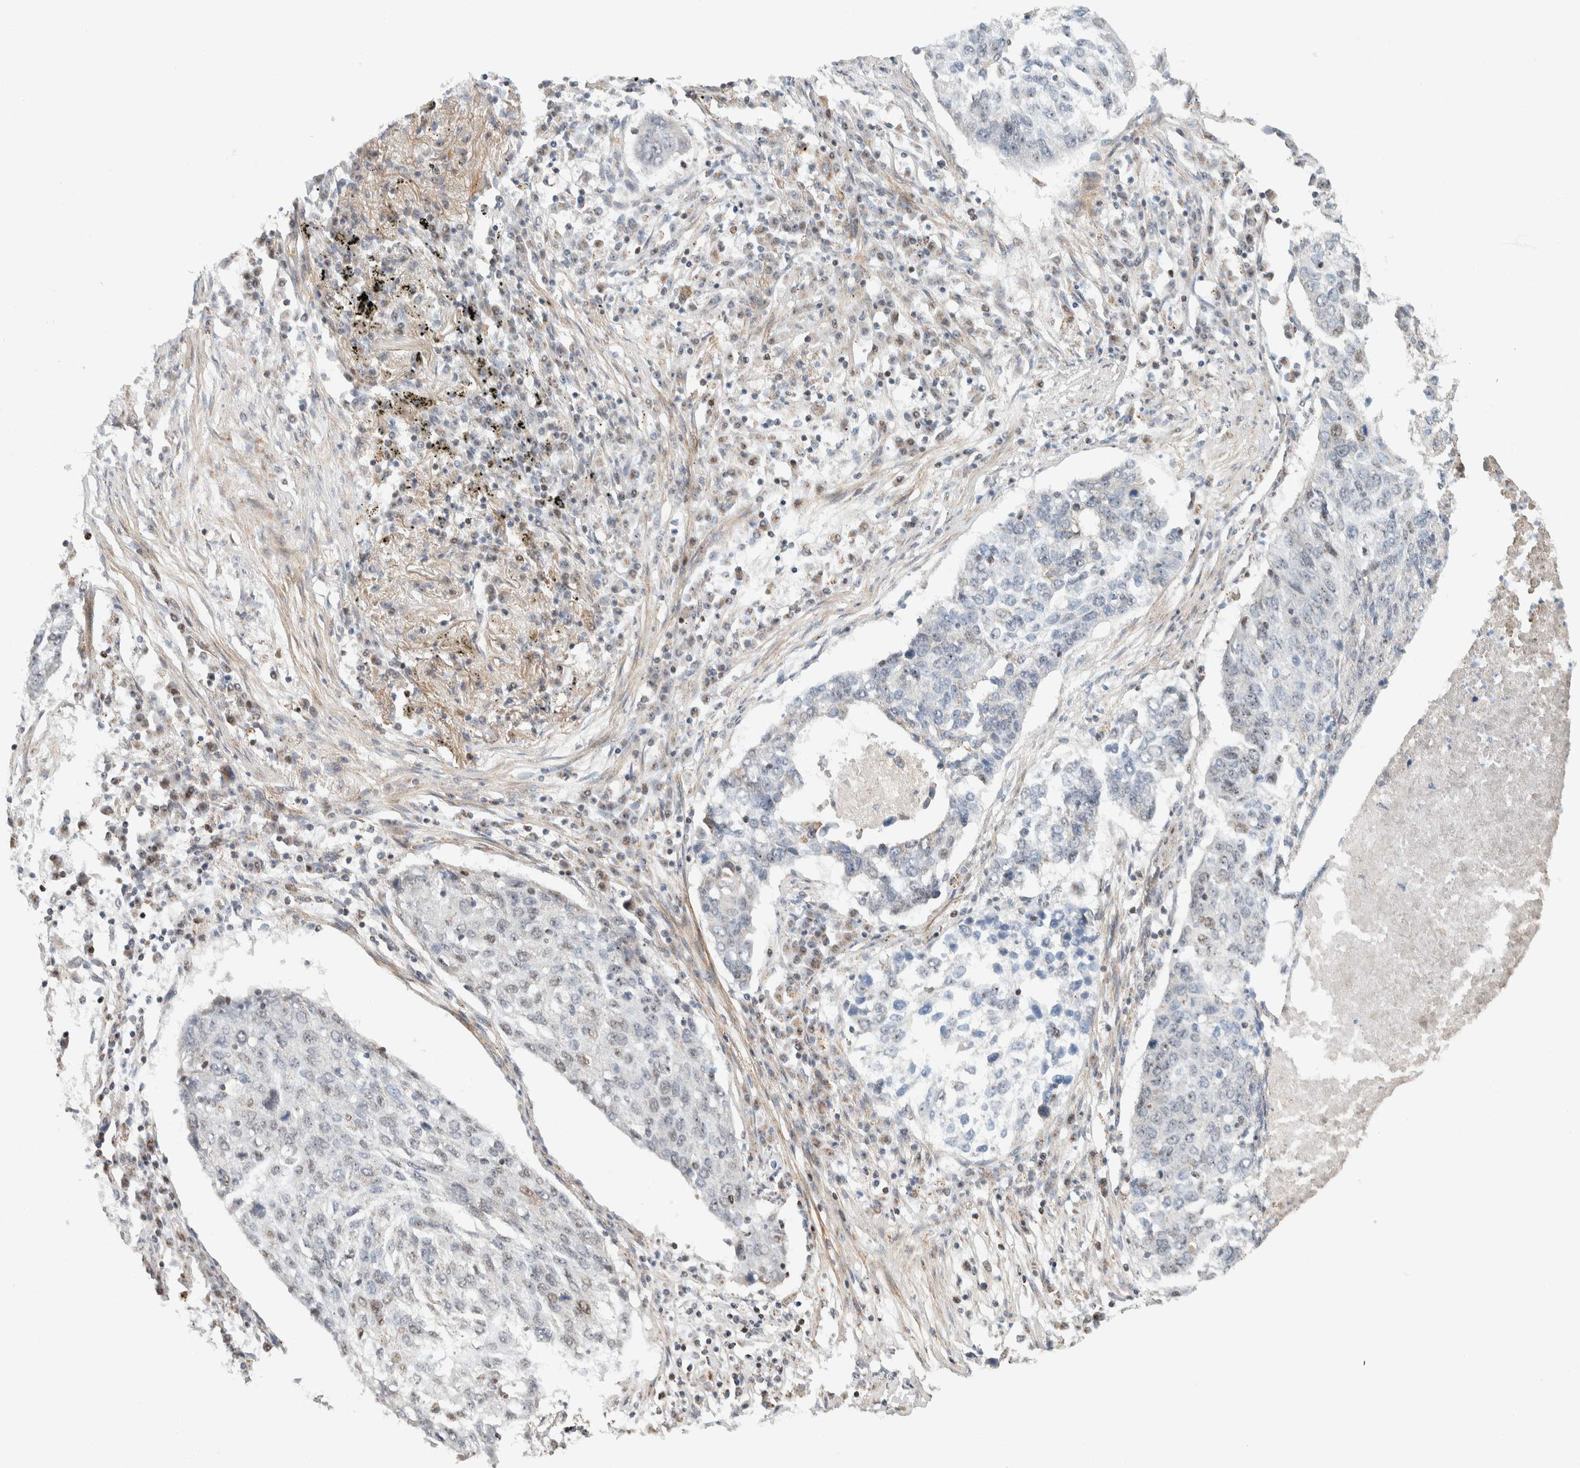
{"staining": {"intensity": "weak", "quantity": "<25%", "location": "nuclear"}, "tissue": "lung cancer", "cell_type": "Tumor cells", "image_type": "cancer", "snomed": [{"axis": "morphology", "description": "Squamous cell carcinoma, NOS"}, {"axis": "topography", "description": "Lung"}], "caption": "Tumor cells show no significant positivity in lung cancer (squamous cell carcinoma).", "gene": "TSPAN32", "patient": {"sex": "female", "age": 63}}